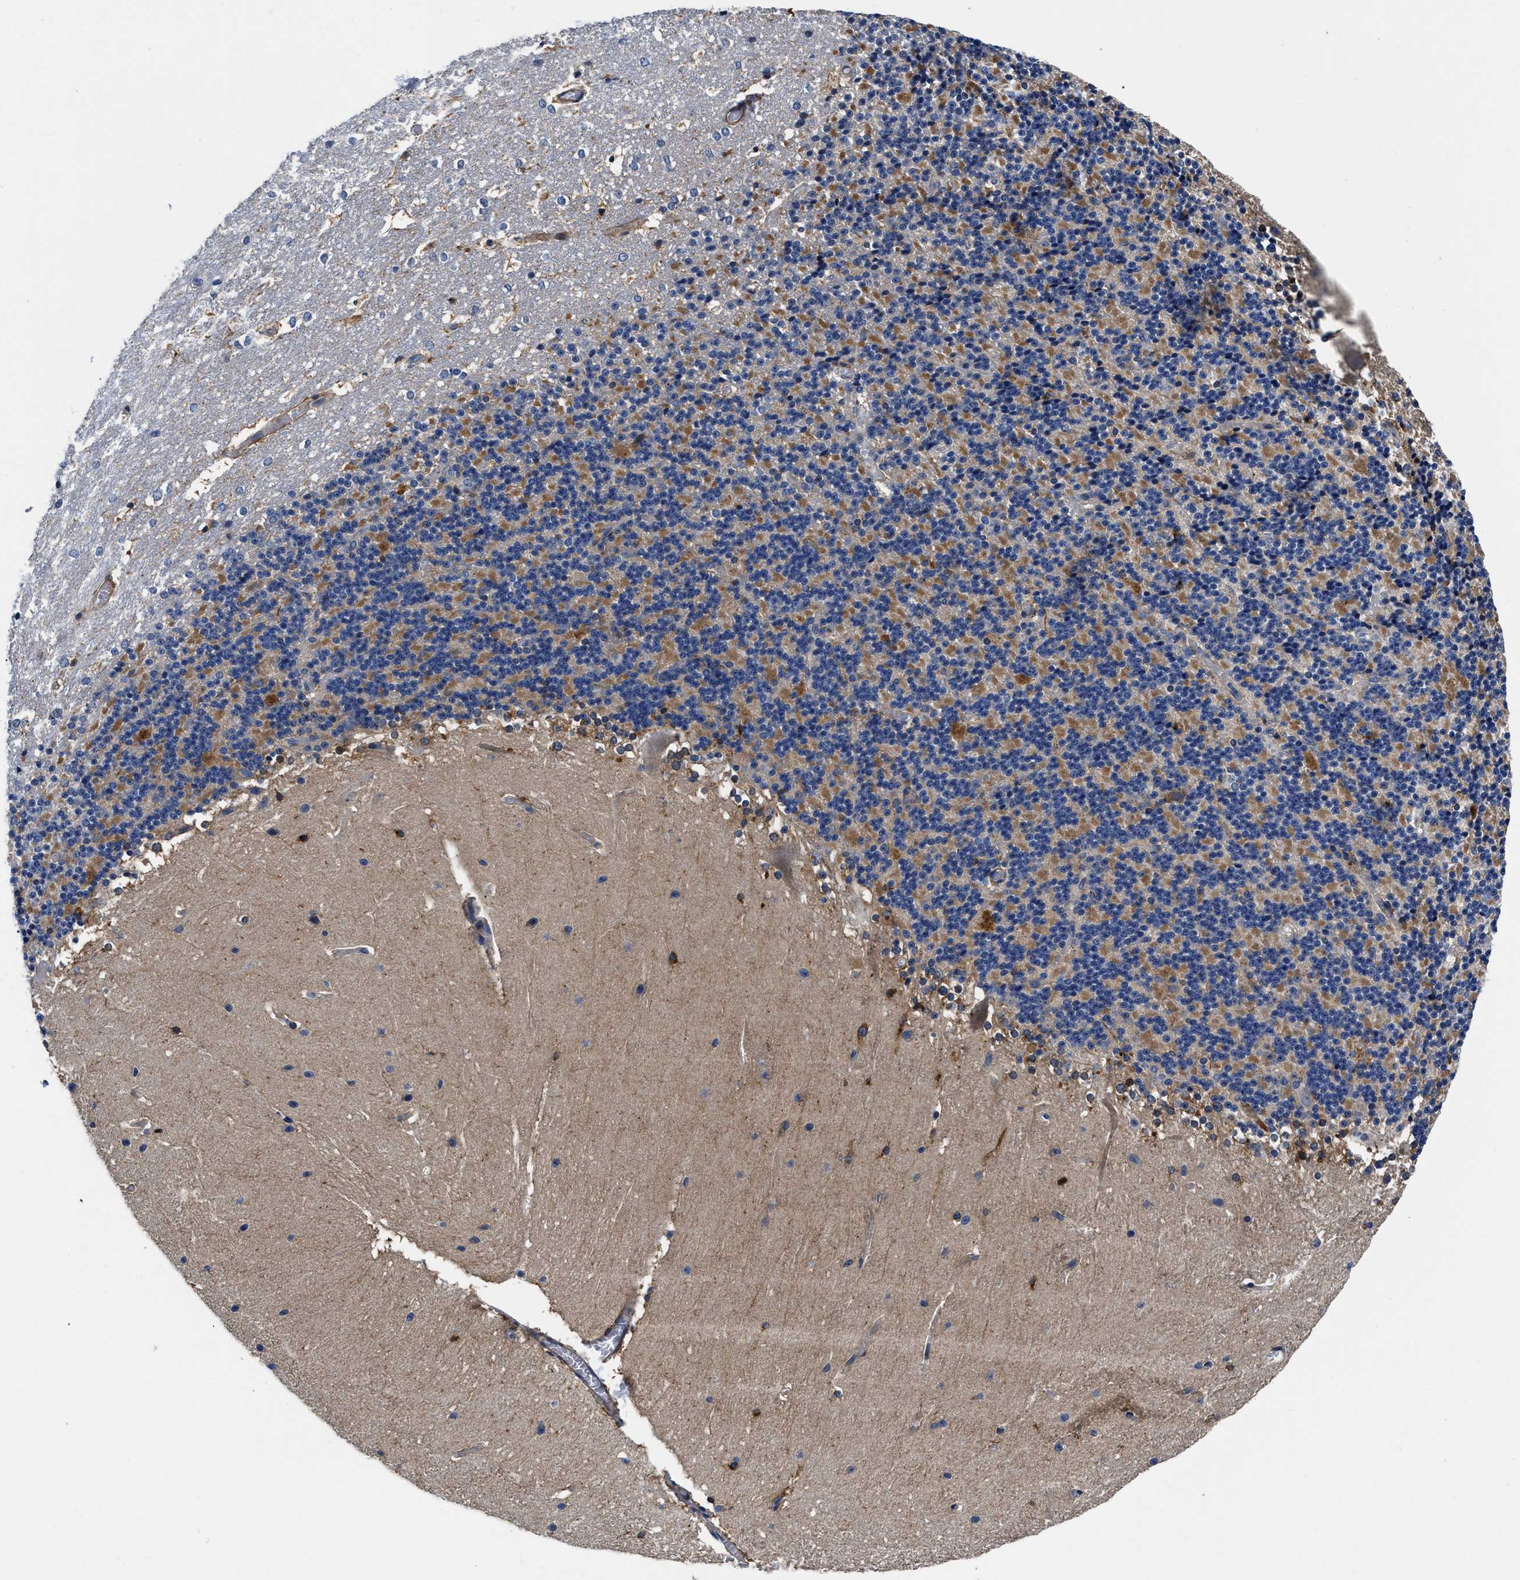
{"staining": {"intensity": "moderate", "quantity": "25%-75%", "location": "cytoplasmic/membranous"}, "tissue": "cerebellum", "cell_type": "Cells in granular layer", "image_type": "normal", "snomed": [{"axis": "morphology", "description": "Normal tissue, NOS"}, {"axis": "topography", "description": "Cerebellum"}], "caption": "A brown stain labels moderate cytoplasmic/membranous positivity of a protein in cells in granular layer of benign cerebellum.", "gene": "SLC35F1", "patient": {"sex": "female", "age": 19}}